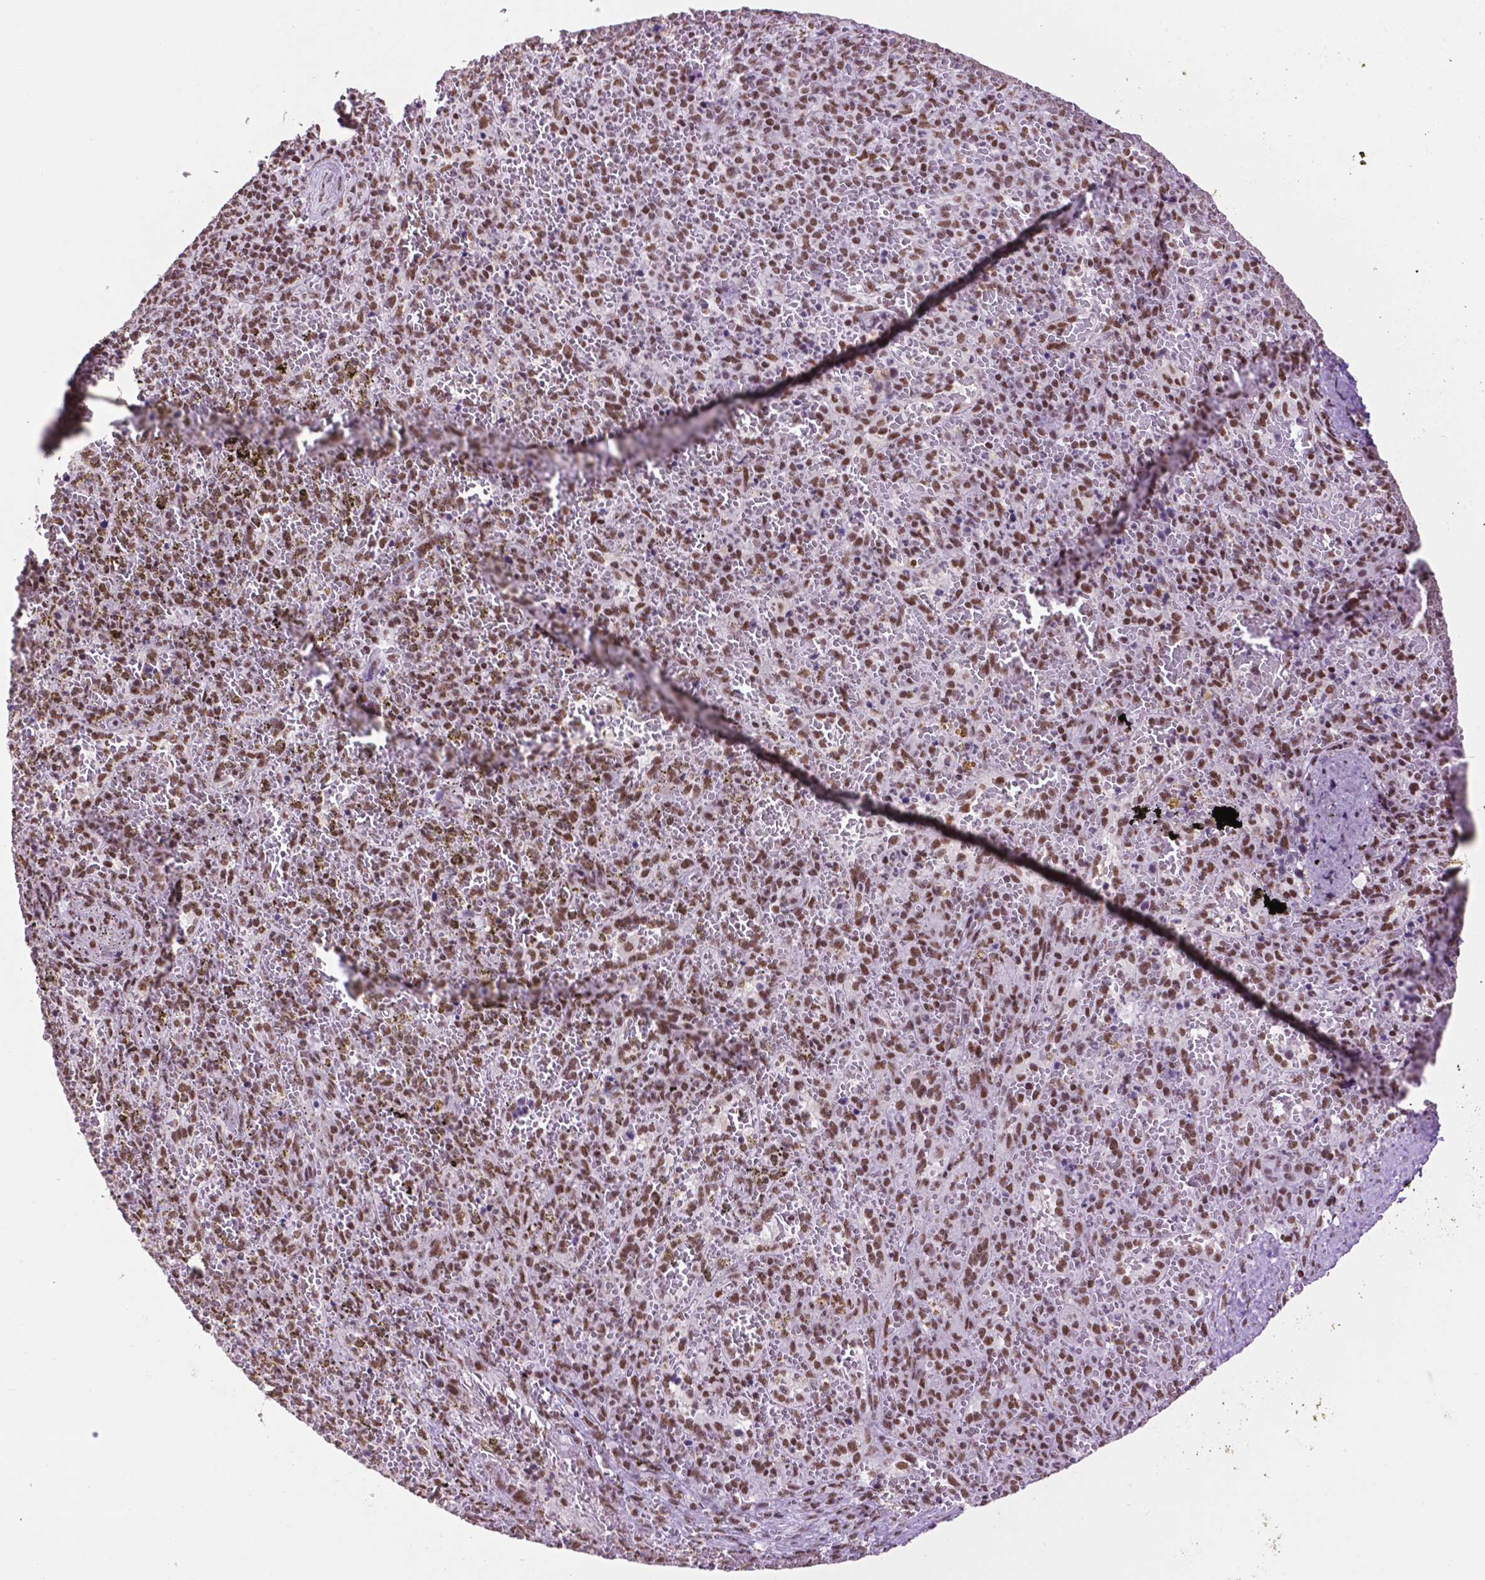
{"staining": {"intensity": "strong", "quantity": "25%-75%", "location": "nuclear"}, "tissue": "spleen", "cell_type": "Cells in red pulp", "image_type": "normal", "snomed": [{"axis": "morphology", "description": "Normal tissue, NOS"}, {"axis": "topography", "description": "Spleen"}], "caption": "IHC histopathology image of unremarkable spleen: human spleen stained using immunohistochemistry reveals high levels of strong protein expression localized specifically in the nuclear of cells in red pulp, appearing as a nuclear brown color.", "gene": "CCAR2", "patient": {"sex": "female", "age": 50}}